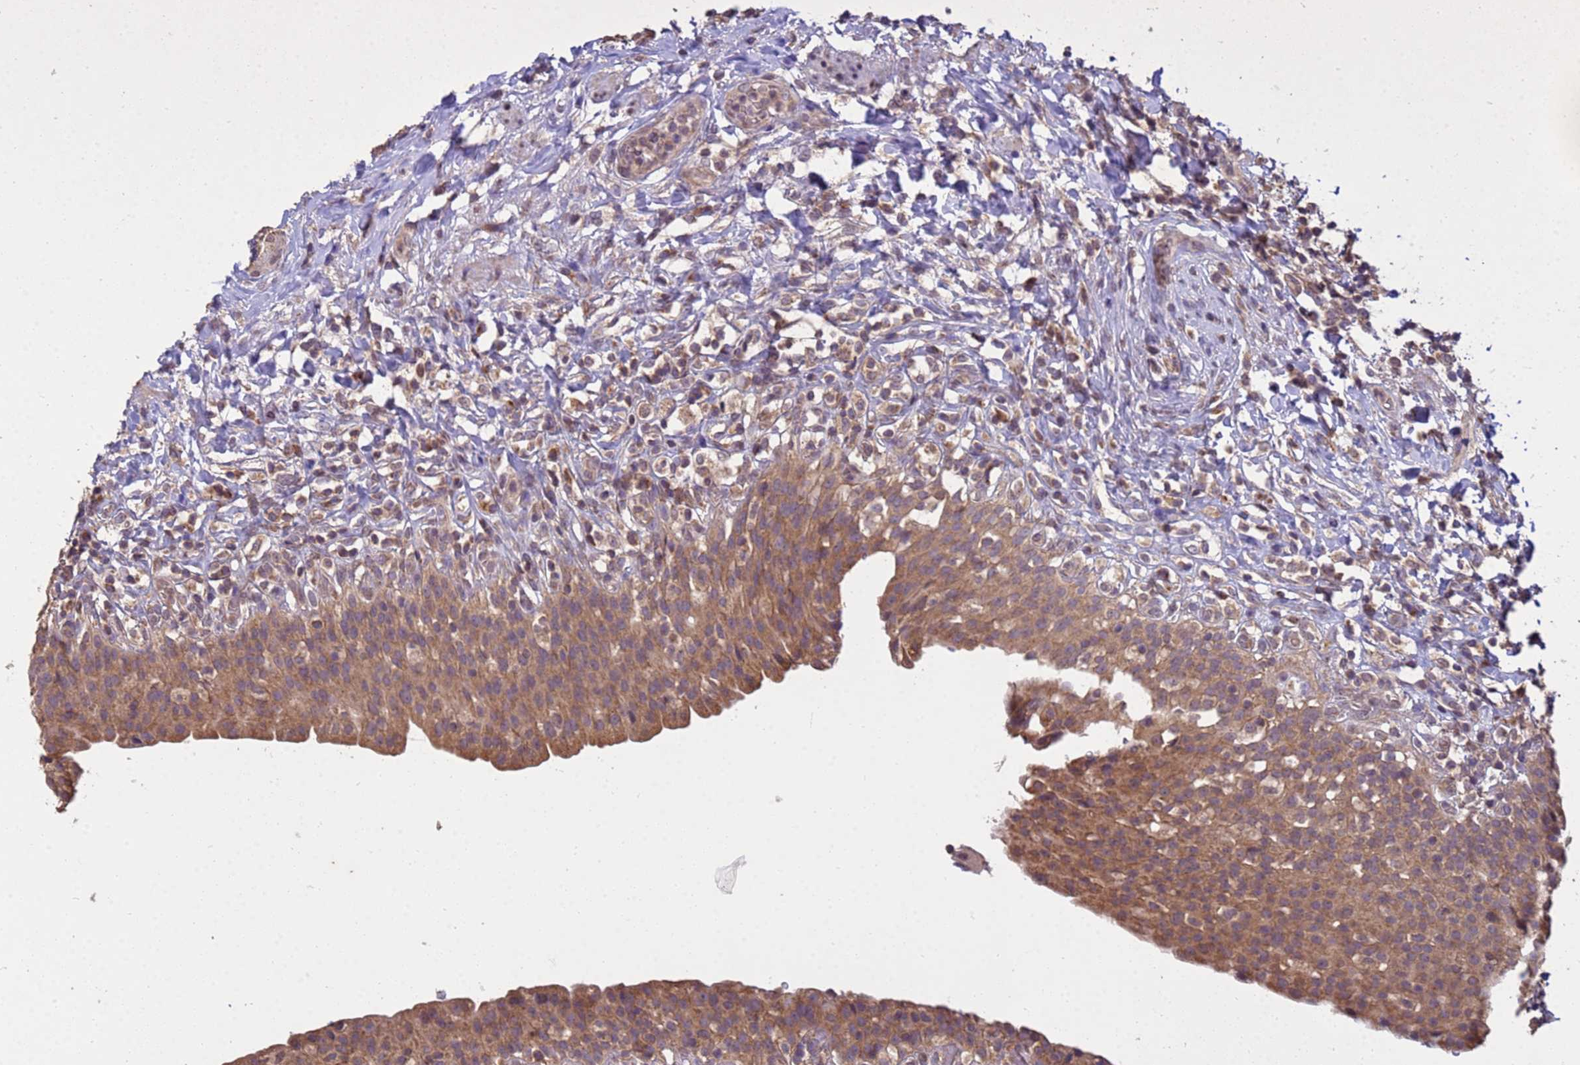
{"staining": {"intensity": "moderate", "quantity": ">75%", "location": "cytoplasmic/membranous"}, "tissue": "urinary bladder", "cell_type": "Urothelial cells", "image_type": "normal", "snomed": [{"axis": "morphology", "description": "Normal tissue, NOS"}, {"axis": "morphology", "description": "Inflammation, NOS"}, {"axis": "topography", "description": "Urinary bladder"}], "caption": "Human urinary bladder stained with a brown dye reveals moderate cytoplasmic/membranous positive positivity in about >75% of urothelial cells.", "gene": "P2RX7", "patient": {"sex": "male", "age": 64}}